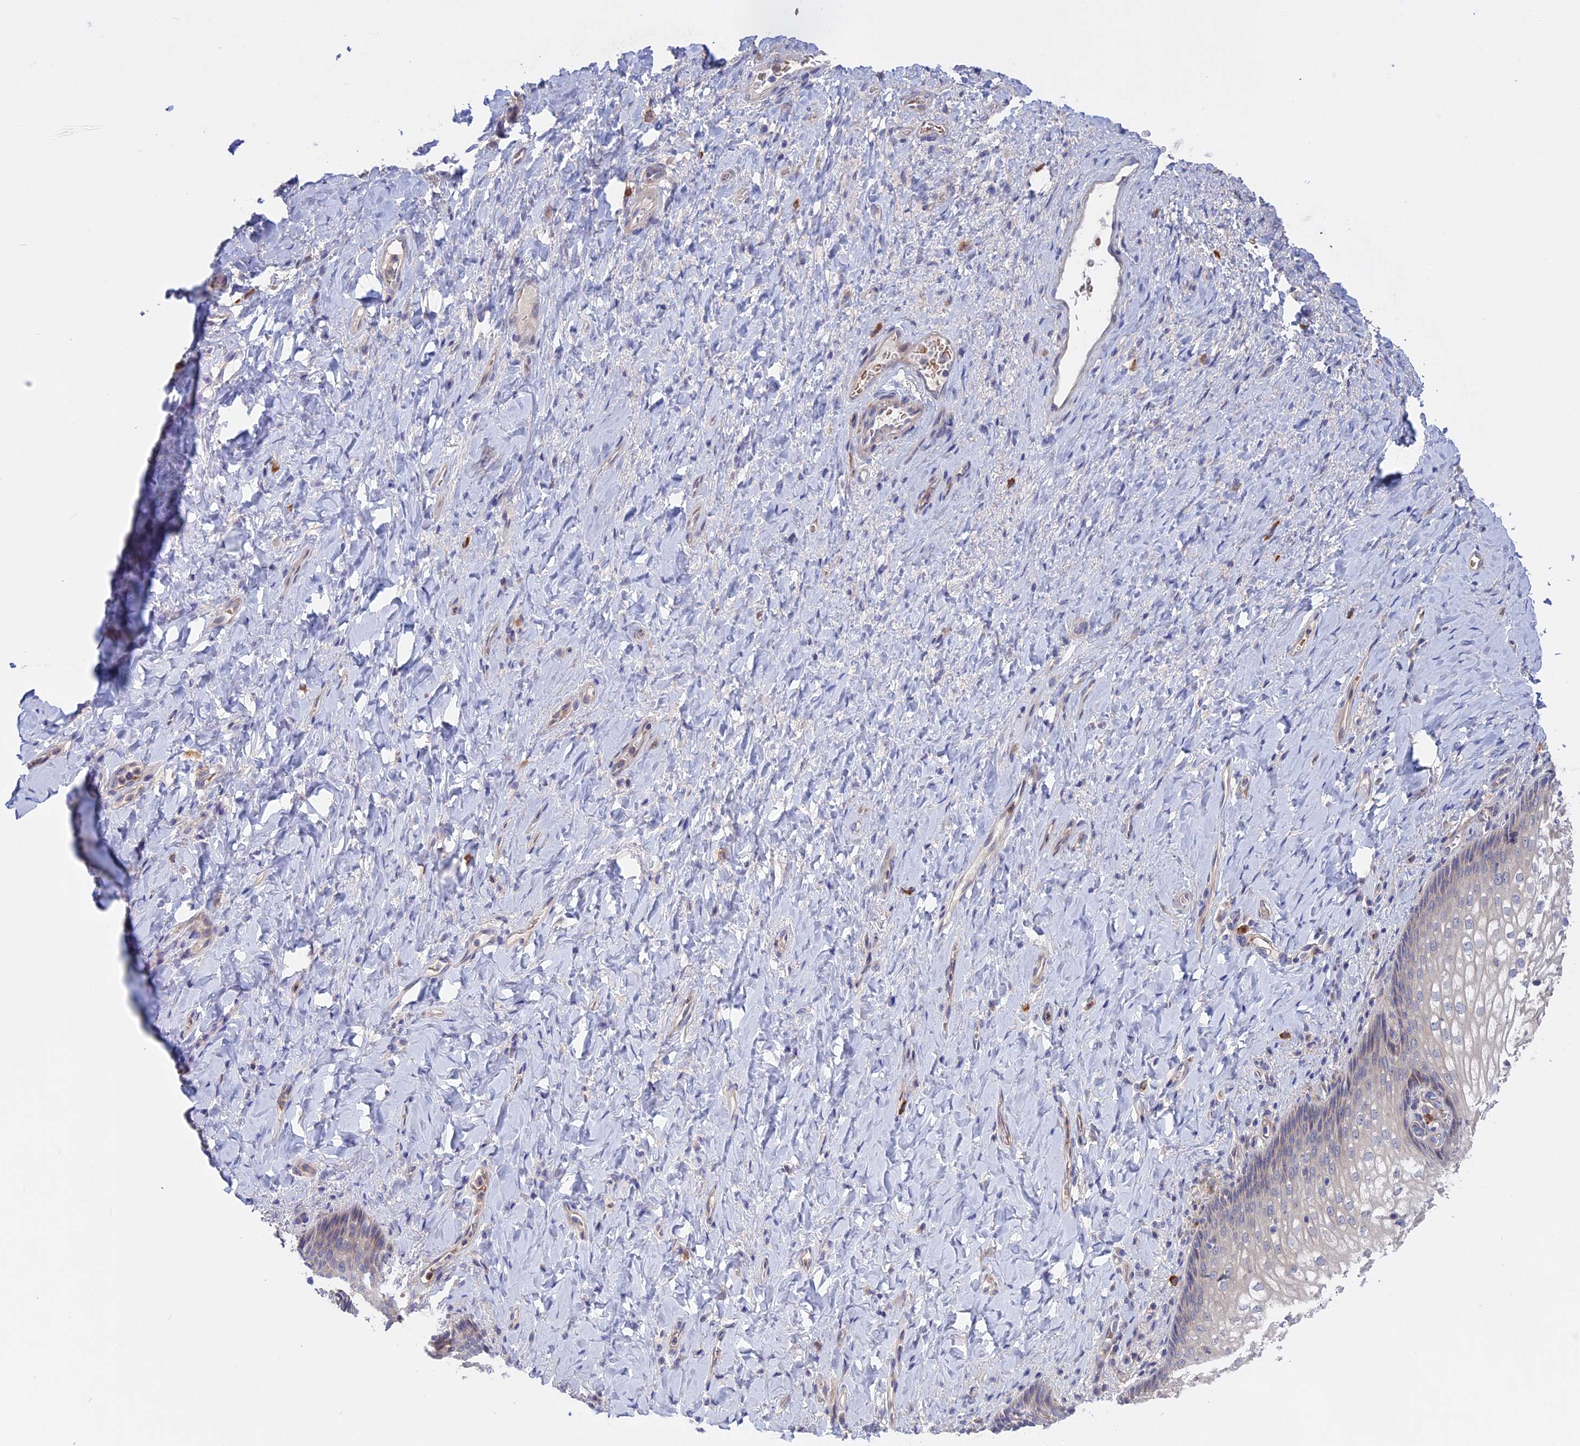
{"staining": {"intensity": "weak", "quantity": "<25%", "location": "cytoplasmic/membranous"}, "tissue": "vagina", "cell_type": "Squamous epithelial cells", "image_type": "normal", "snomed": [{"axis": "morphology", "description": "Normal tissue, NOS"}, {"axis": "topography", "description": "Vagina"}], "caption": "IHC histopathology image of normal vagina: human vagina stained with DAB (3,3'-diaminobenzidine) displays no significant protein positivity in squamous epithelial cells. The staining is performed using DAB brown chromogen with nuclei counter-stained in using hematoxylin.", "gene": "SLC2A6", "patient": {"sex": "female", "age": 60}}